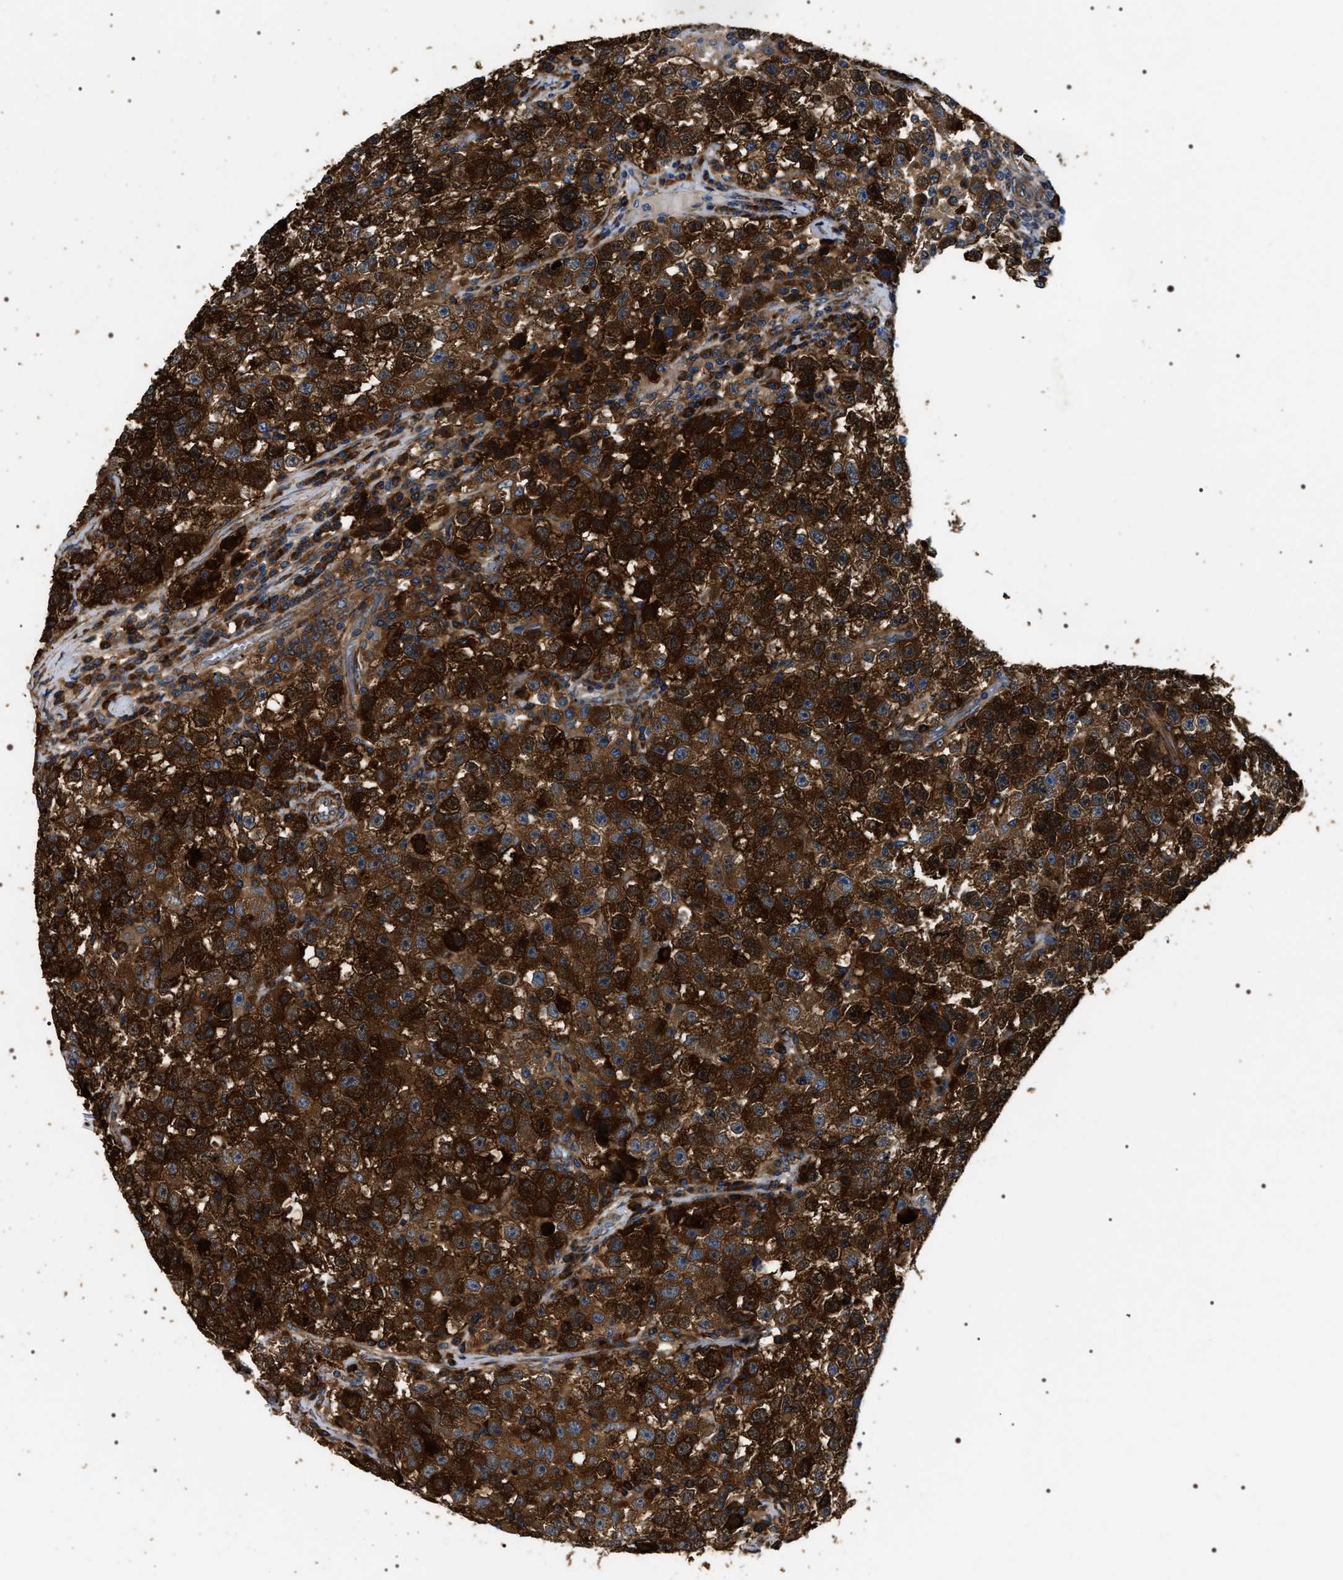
{"staining": {"intensity": "strong", "quantity": ">75%", "location": "cytoplasmic/membranous"}, "tissue": "testis cancer", "cell_type": "Tumor cells", "image_type": "cancer", "snomed": [{"axis": "morphology", "description": "Seminoma, NOS"}, {"axis": "topography", "description": "Testis"}], "caption": "Strong cytoplasmic/membranous protein staining is present in about >75% of tumor cells in testis seminoma.", "gene": "ZC3HAV1L", "patient": {"sex": "male", "age": 22}}